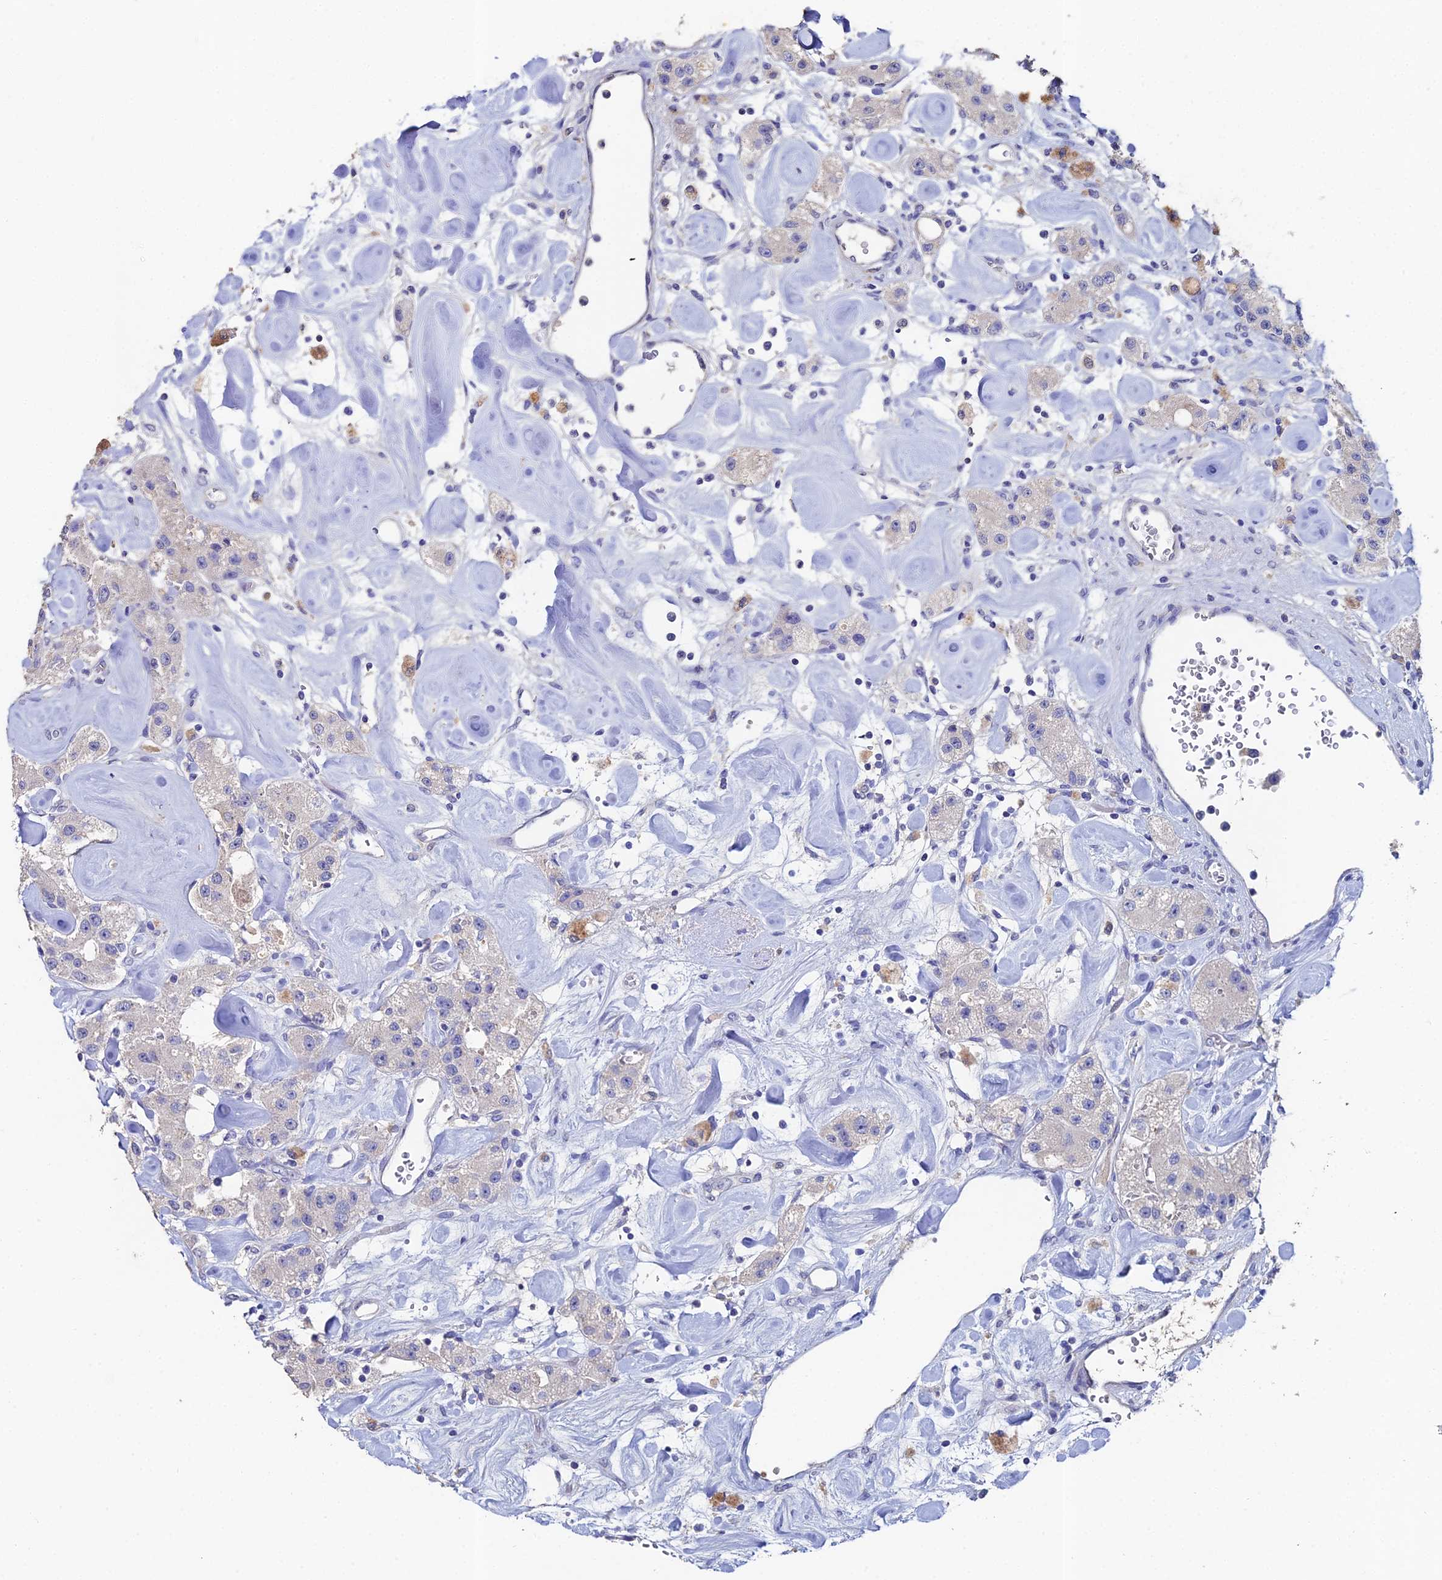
{"staining": {"intensity": "negative", "quantity": "none", "location": "none"}, "tissue": "carcinoid", "cell_type": "Tumor cells", "image_type": "cancer", "snomed": [{"axis": "morphology", "description": "Carcinoid, malignant, NOS"}, {"axis": "topography", "description": "Pancreas"}], "caption": "The micrograph exhibits no significant expression in tumor cells of malignant carcinoid.", "gene": "ESRRG", "patient": {"sex": "male", "age": 41}}